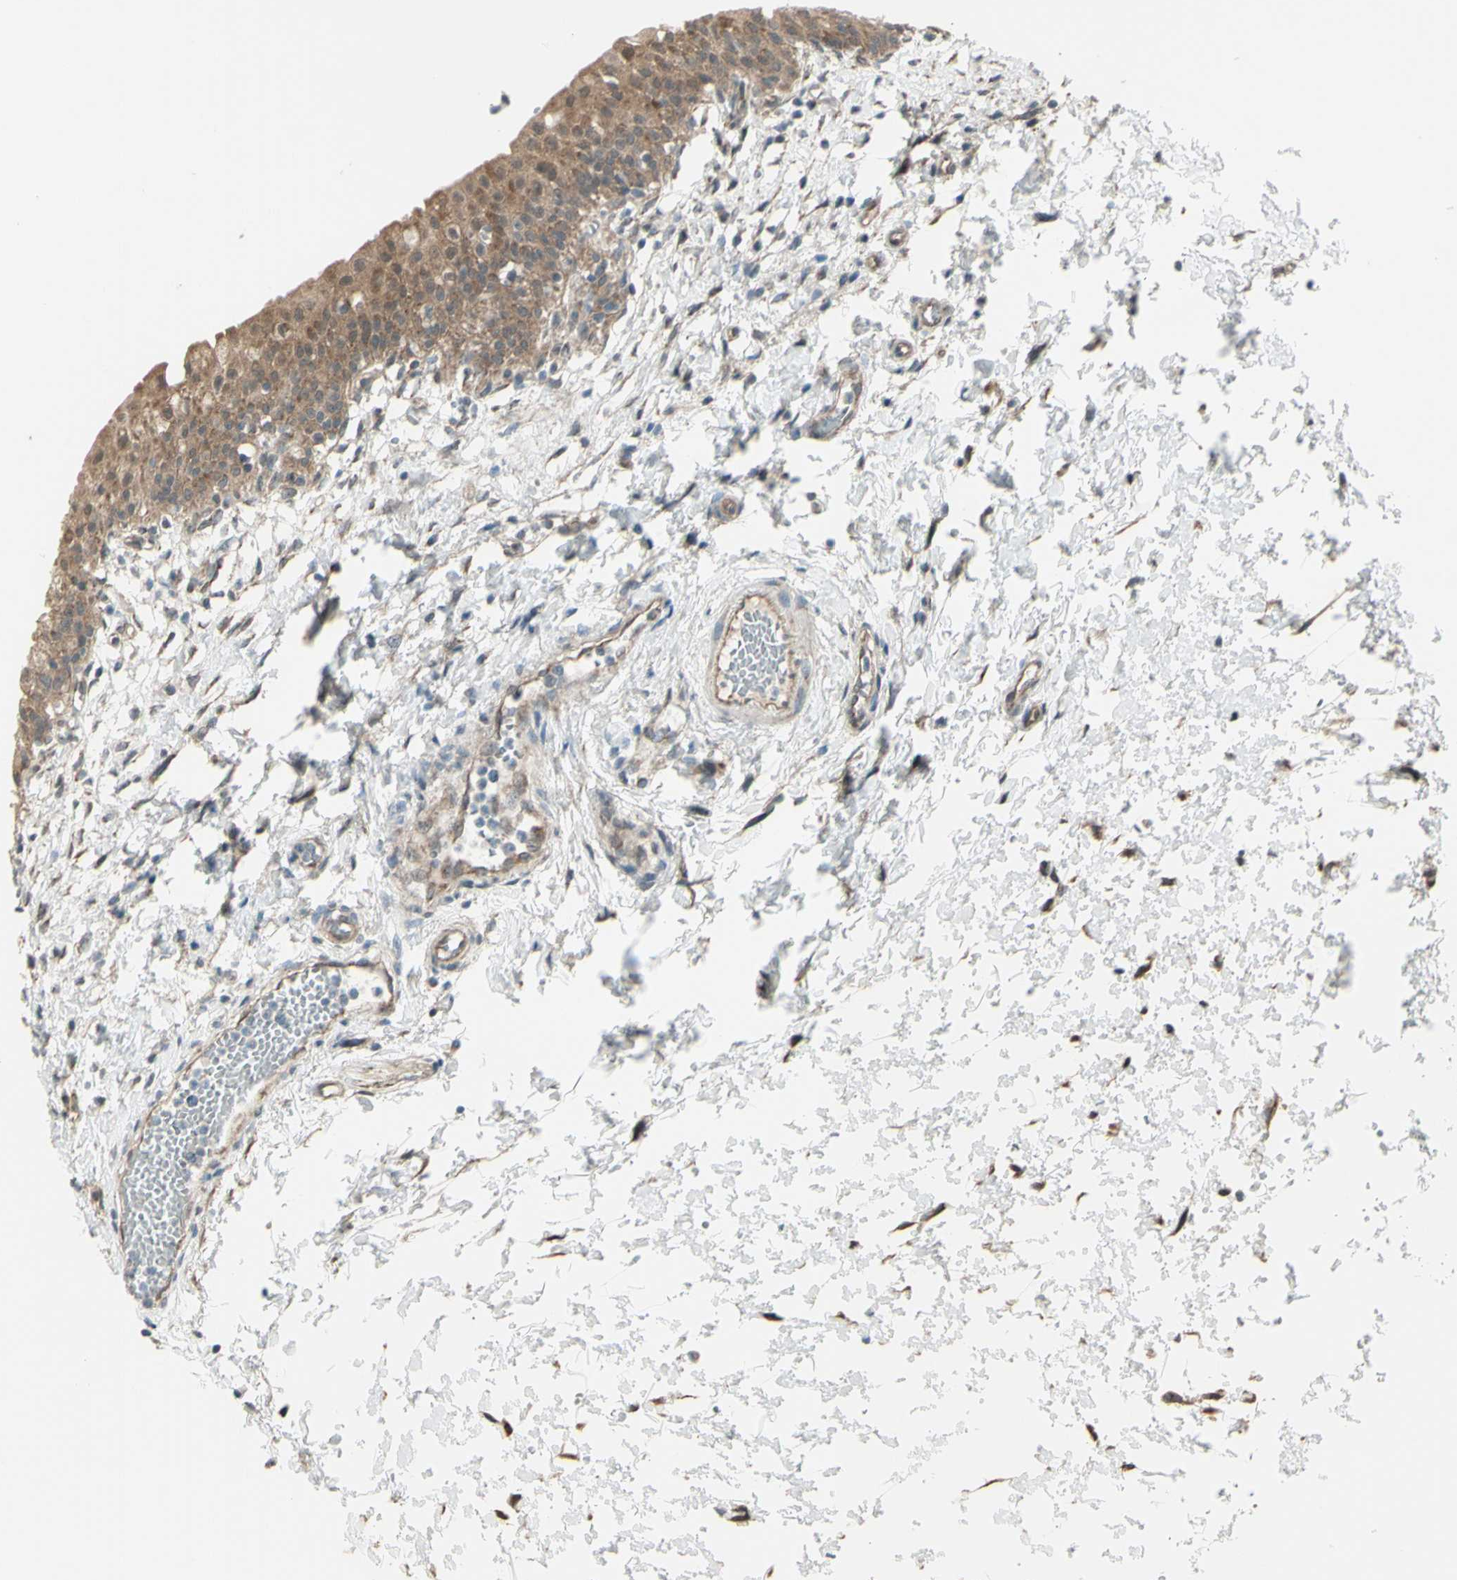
{"staining": {"intensity": "moderate", "quantity": ">75%", "location": "cytoplasmic/membranous"}, "tissue": "urinary bladder", "cell_type": "Urothelial cells", "image_type": "normal", "snomed": [{"axis": "morphology", "description": "Normal tissue, NOS"}, {"axis": "topography", "description": "Urinary bladder"}], "caption": "The image exhibits a brown stain indicating the presence of a protein in the cytoplasmic/membranous of urothelial cells in urinary bladder. (DAB (3,3'-diaminobenzidine) = brown stain, brightfield microscopy at high magnification).", "gene": "NAXD", "patient": {"sex": "male", "age": 55}}